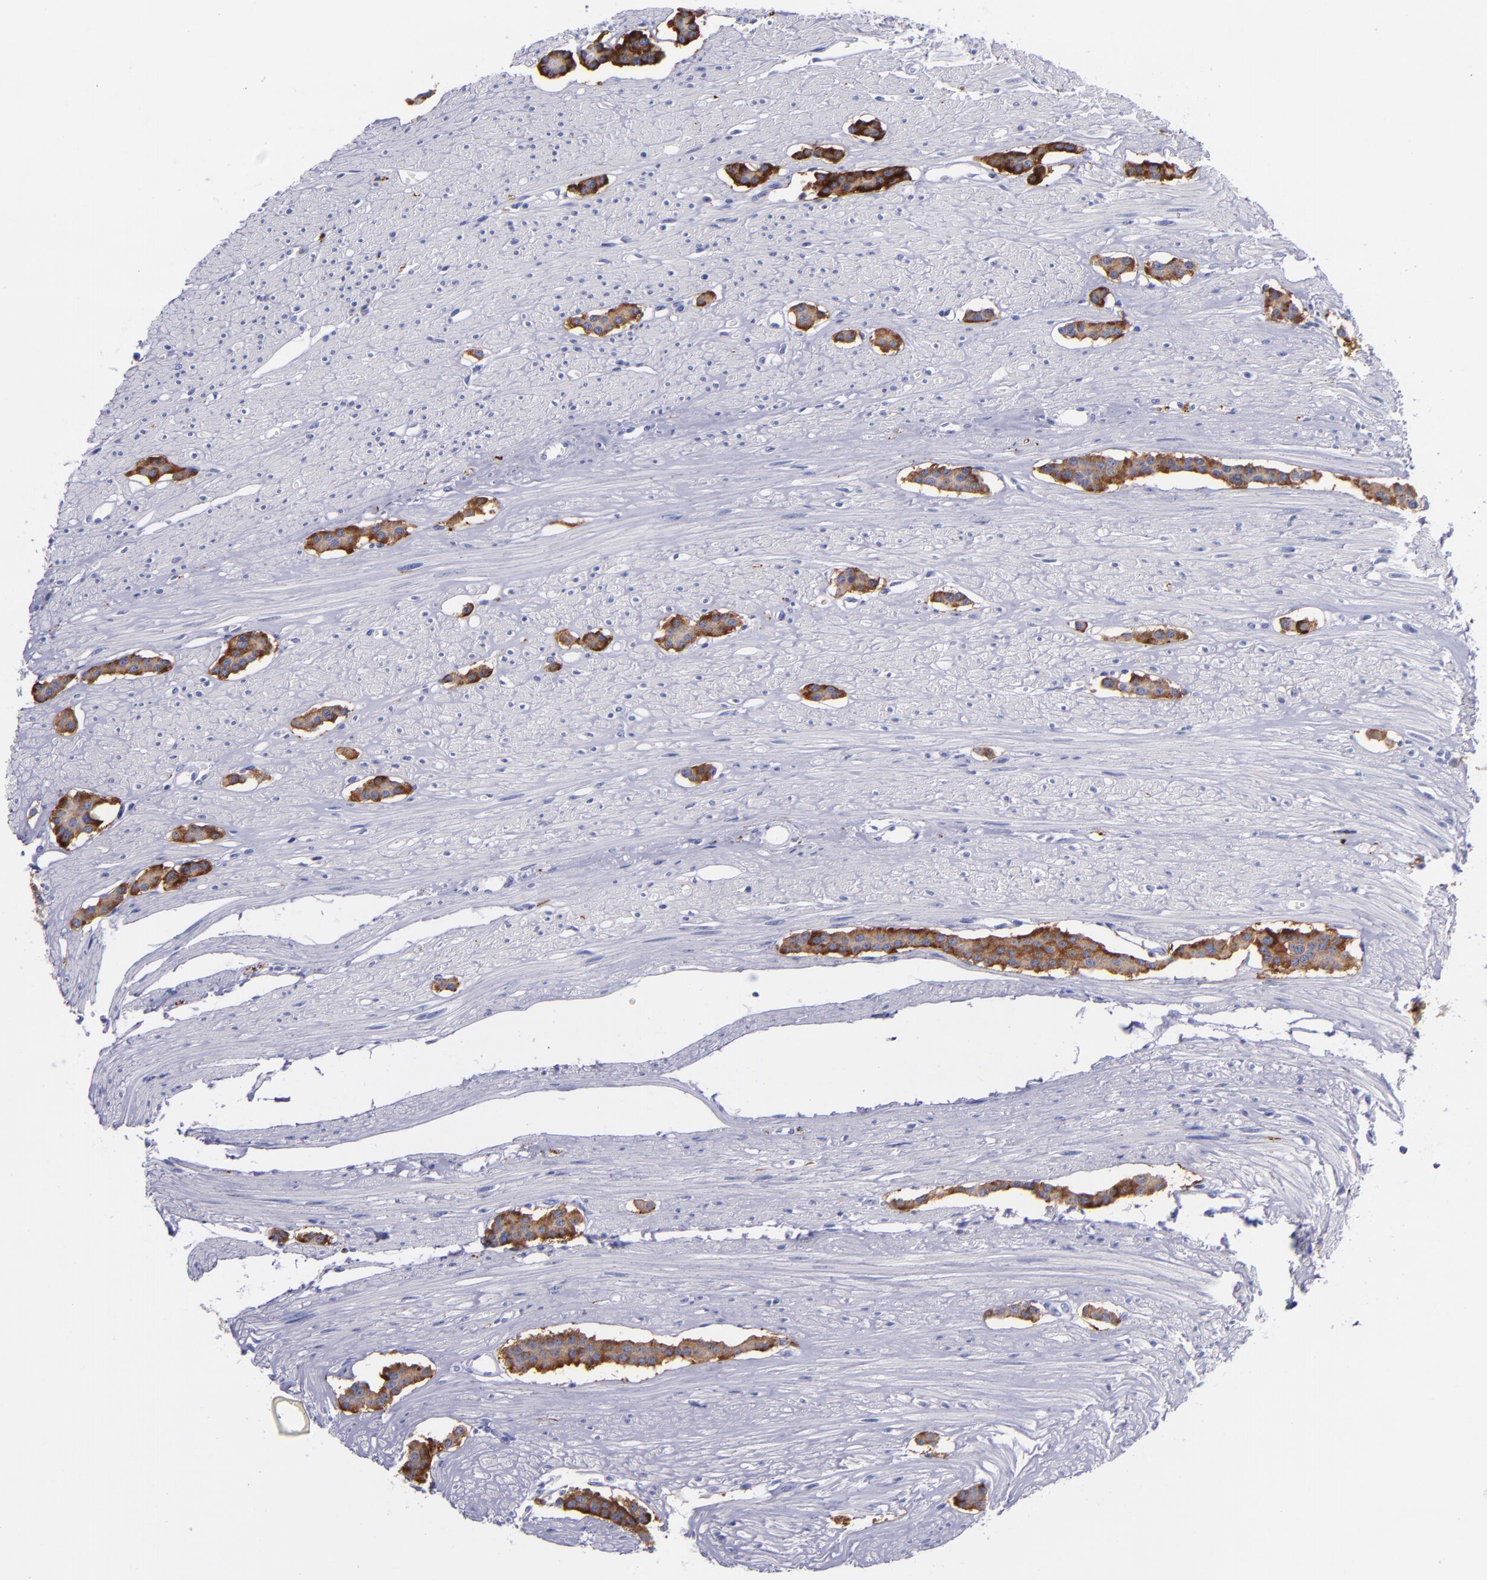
{"staining": {"intensity": "strong", "quantity": ">75%", "location": "cytoplasmic/membranous"}, "tissue": "carcinoid", "cell_type": "Tumor cells", "image_type": "cancer", "snomed": [{"axis": "morphology", "description": "Carcinoid, malignant, NOS"}, {"axis": "topography", "description": "Small intestine"}], "caption": "High-power microscopy captured an IHC micrograph of malignant carcinoid, revealing strong cytoplasmic/membranous expression in approximately >75% of tumor cells. Using DAB (brown) and hematoxylin (blue) stains, captured at high magnification using brightfield microscopy.", "gene": "SV2A", "patient": {"sex": "male", "age": 60}}